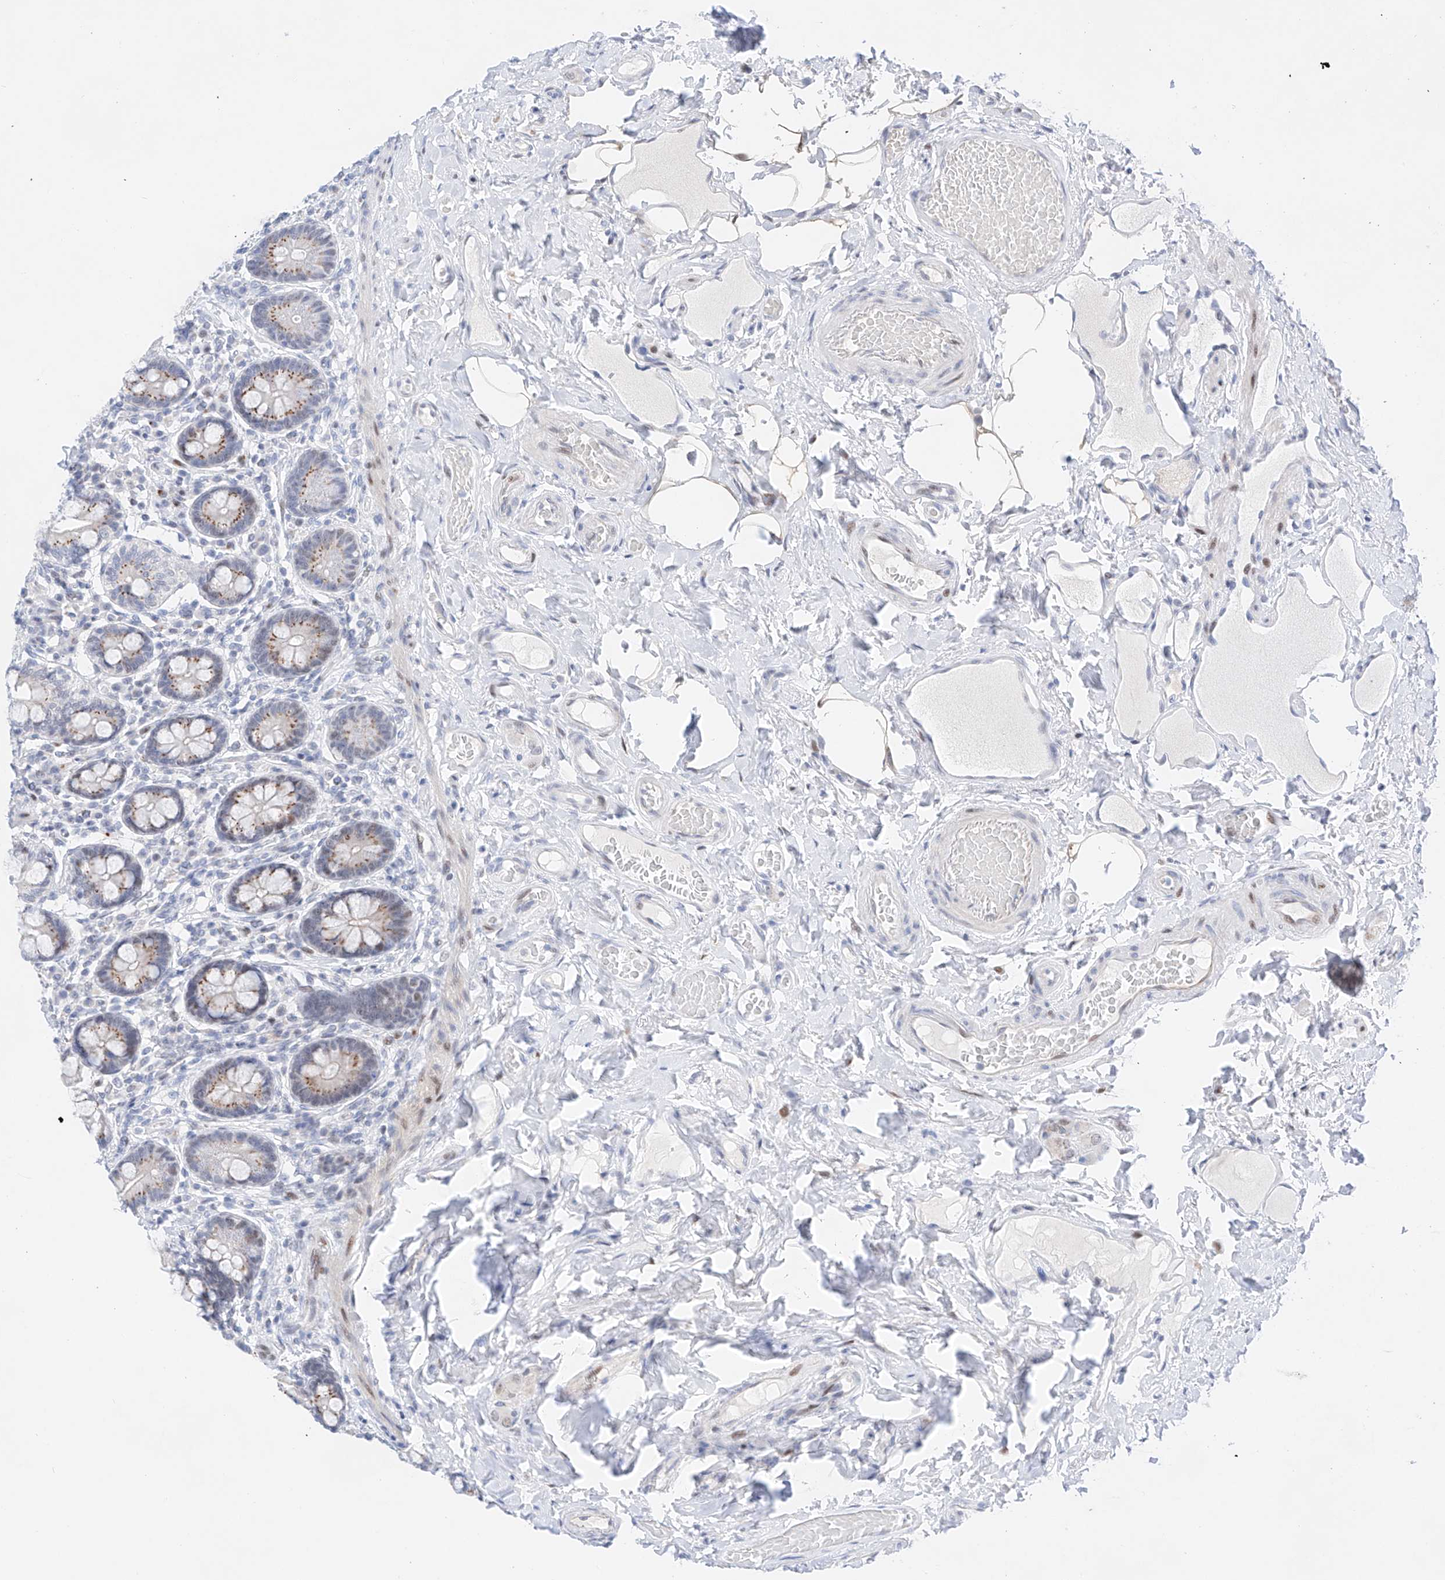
{"staining": {"intensity": "moderate", "quantity": "25%-75%", "location": "cytoplasmic/membranous,nuclear"}, "tissue": "small intestine", "cell_type": "Glandular cells", "image_type": "normal", "snomed": [{"axis": "morphology", "description": "Normal tissue, NOS"}, {"axis": "topography", "description": "Small intestine"}], "caption": "This histopathology image reveals unremarkable small intestine stained with immunohistochemistry to label a protein in brown. The cytoplasmic/membranous,nuclear of glandular cells show moderate positivity for the protein. Nuclei are counter-stained blue.", "gene": "NT5C3B", "patient": {"sex": "female", "age": 64}}